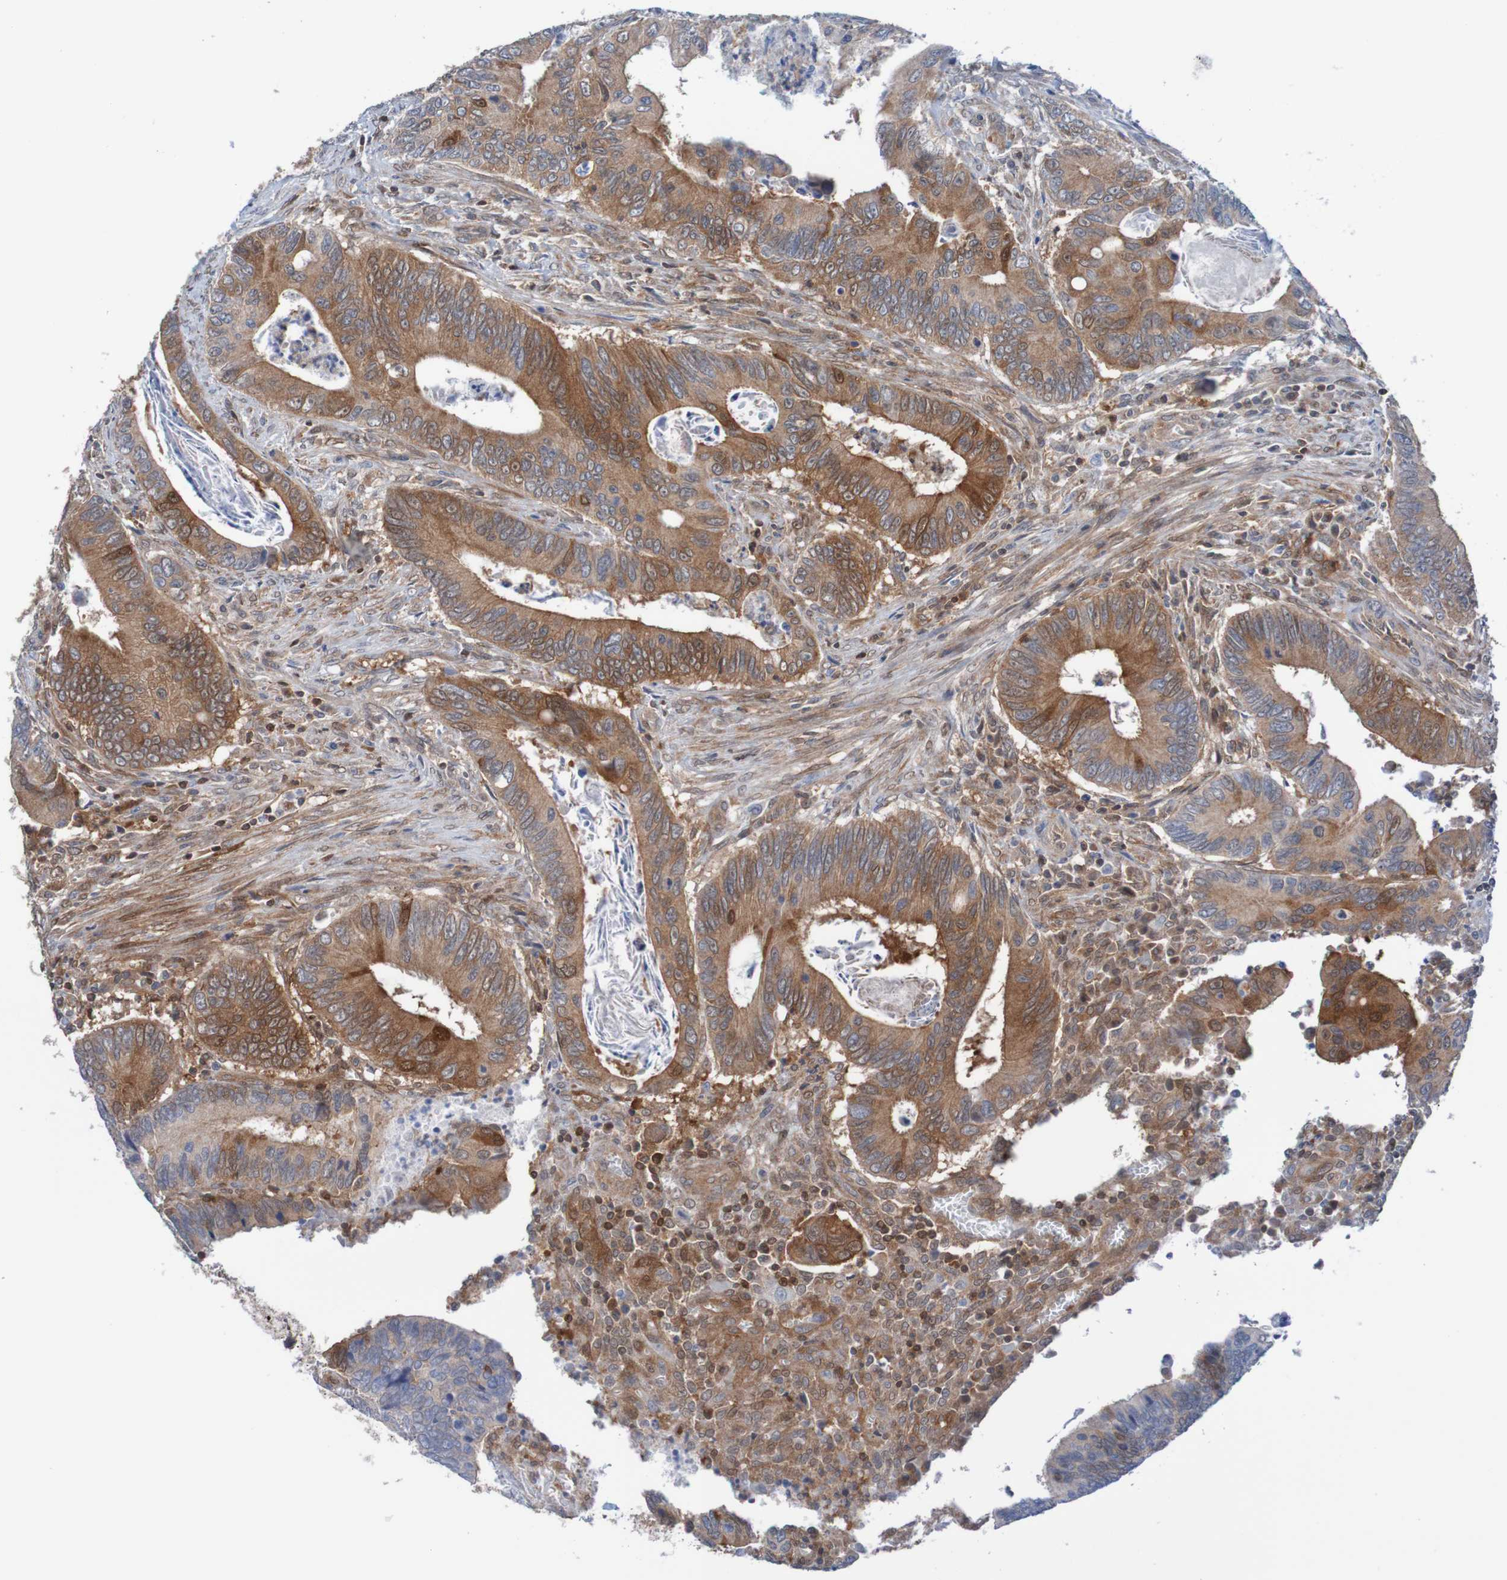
{"staining": {"intensity": "moderate", "quantity": ">75%", "location": "cytoplasmic/membranous"}, "tissue": "colorectal cancer", "cell_type": "Tumor cells", "image_type": "cancer", "snomed": [{"axis": "morphology", "description": "Inflammation, NOS"}, {"axis": "morphology", "description": "Adenocarcinoma, NOS"}, {"axis": "topography", "description": "Colon"}], "caption": "Immunohistochemical staining of human colorectal adenocarcinoma shows medium levels of moderate cytoplasmic/membranous positivity in about >75% of tumor cells. The staining was performed using DAB (3,3'-diaminobenzidine), with brown indicating positive protein expression. Nuclei are stained blue with hematoxylin.", "gene": "RIGI", "patient": {"sex": "male", "age": 72}}